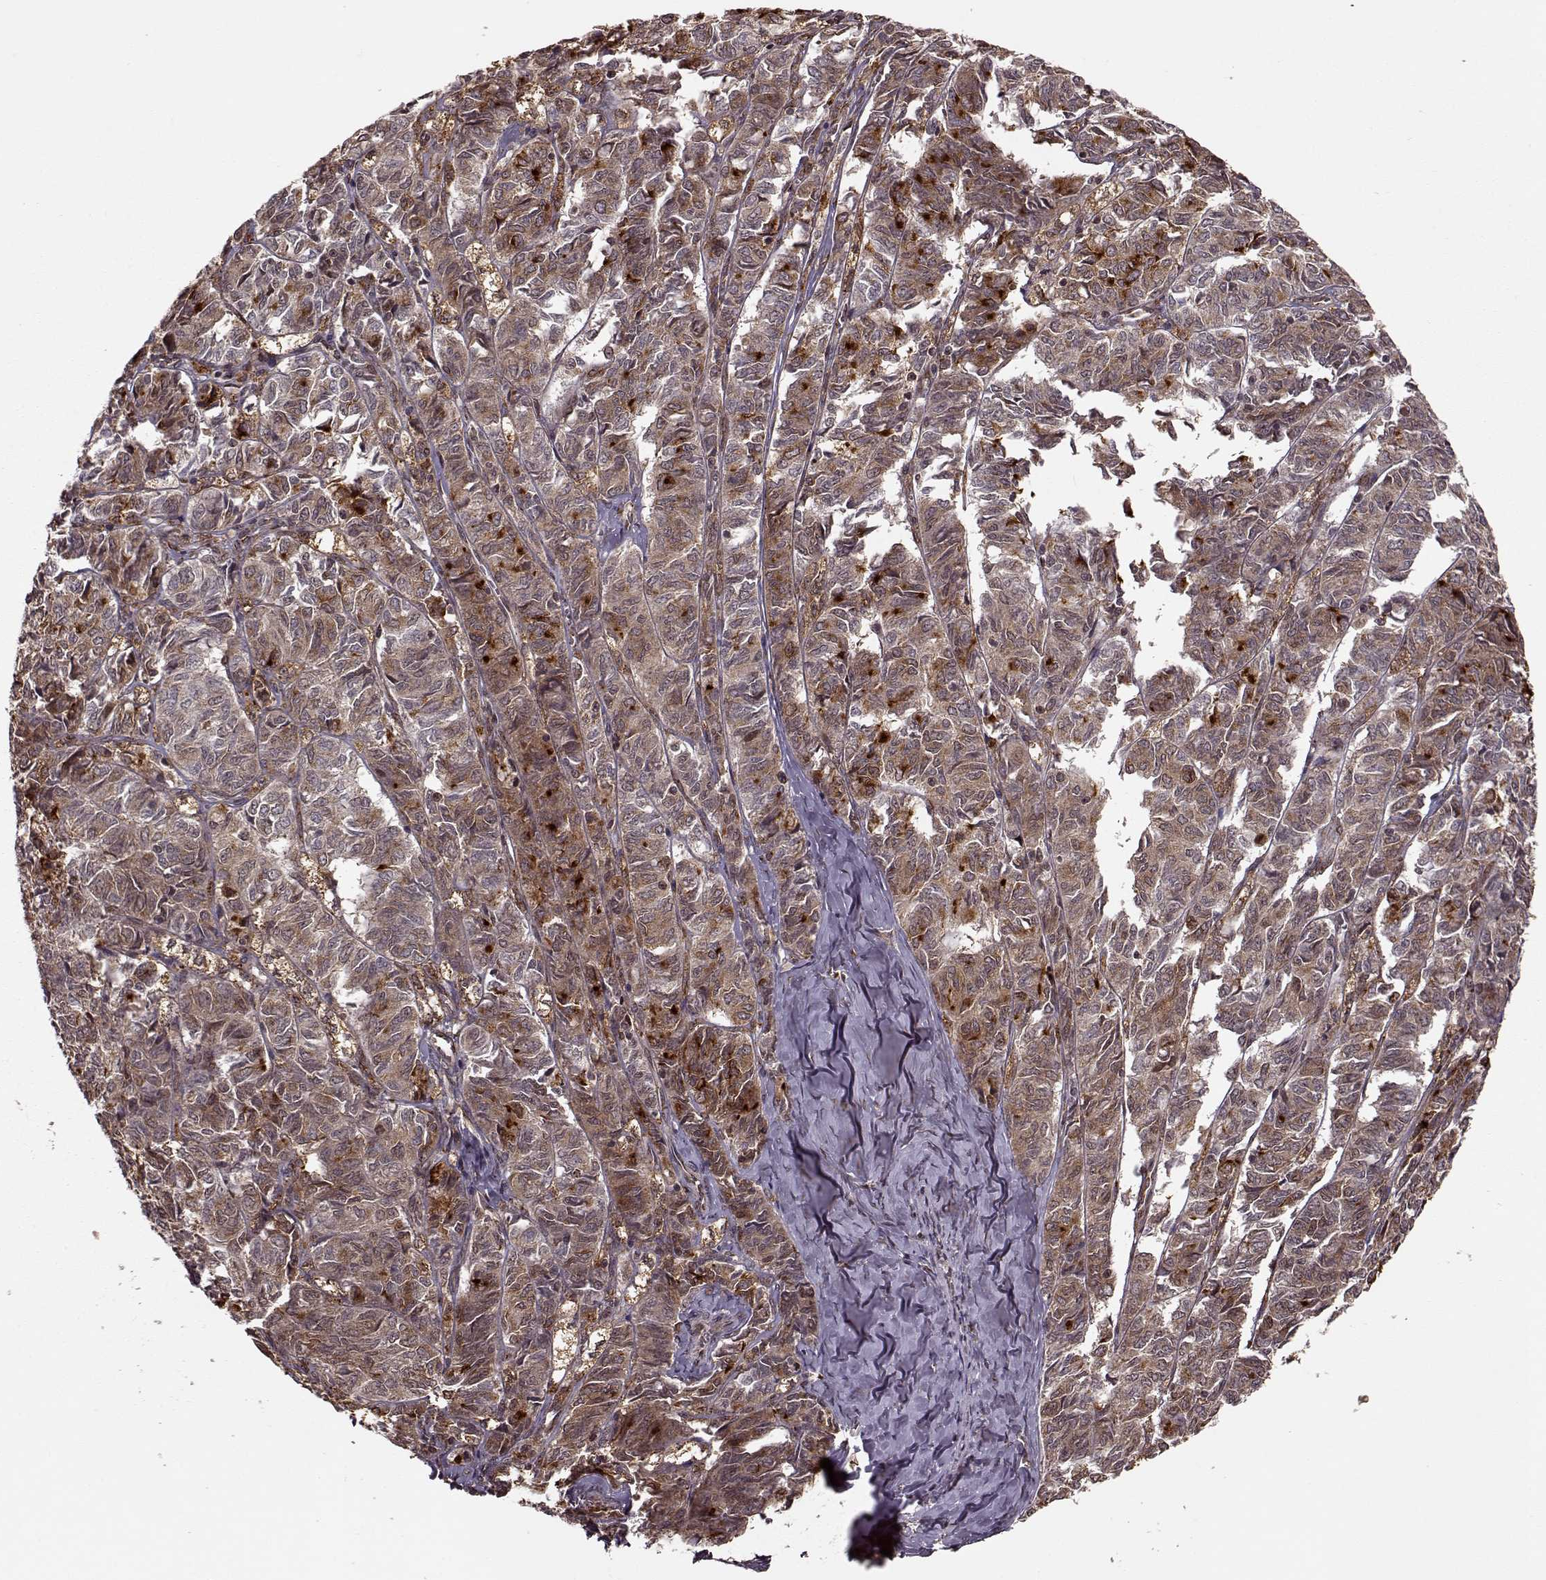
{"staining": {"intensity": "moderate", "quantity": ">75%", "location": "cytoplasmic/membranous"}, "tissue": "ovarian cancer", "cell_type": "Tumor cells", "image_type": "cancer", "snomed": [{"axis": "morphology", "description": "Carcinoma, endometroid"}, {"axis": "topography", "description": "Ovary"}], "caption": "A medium amount of moderate cytoplasmic/membranous staining is seen in about >75% of tumor cells in endometroid carcinoma (ovarian) tissue. The protein of interest is shown in brown color, while the nuclei are stained blue.", "gene": "YIPF5", "patient": {"sex": "female", "age": 80}}